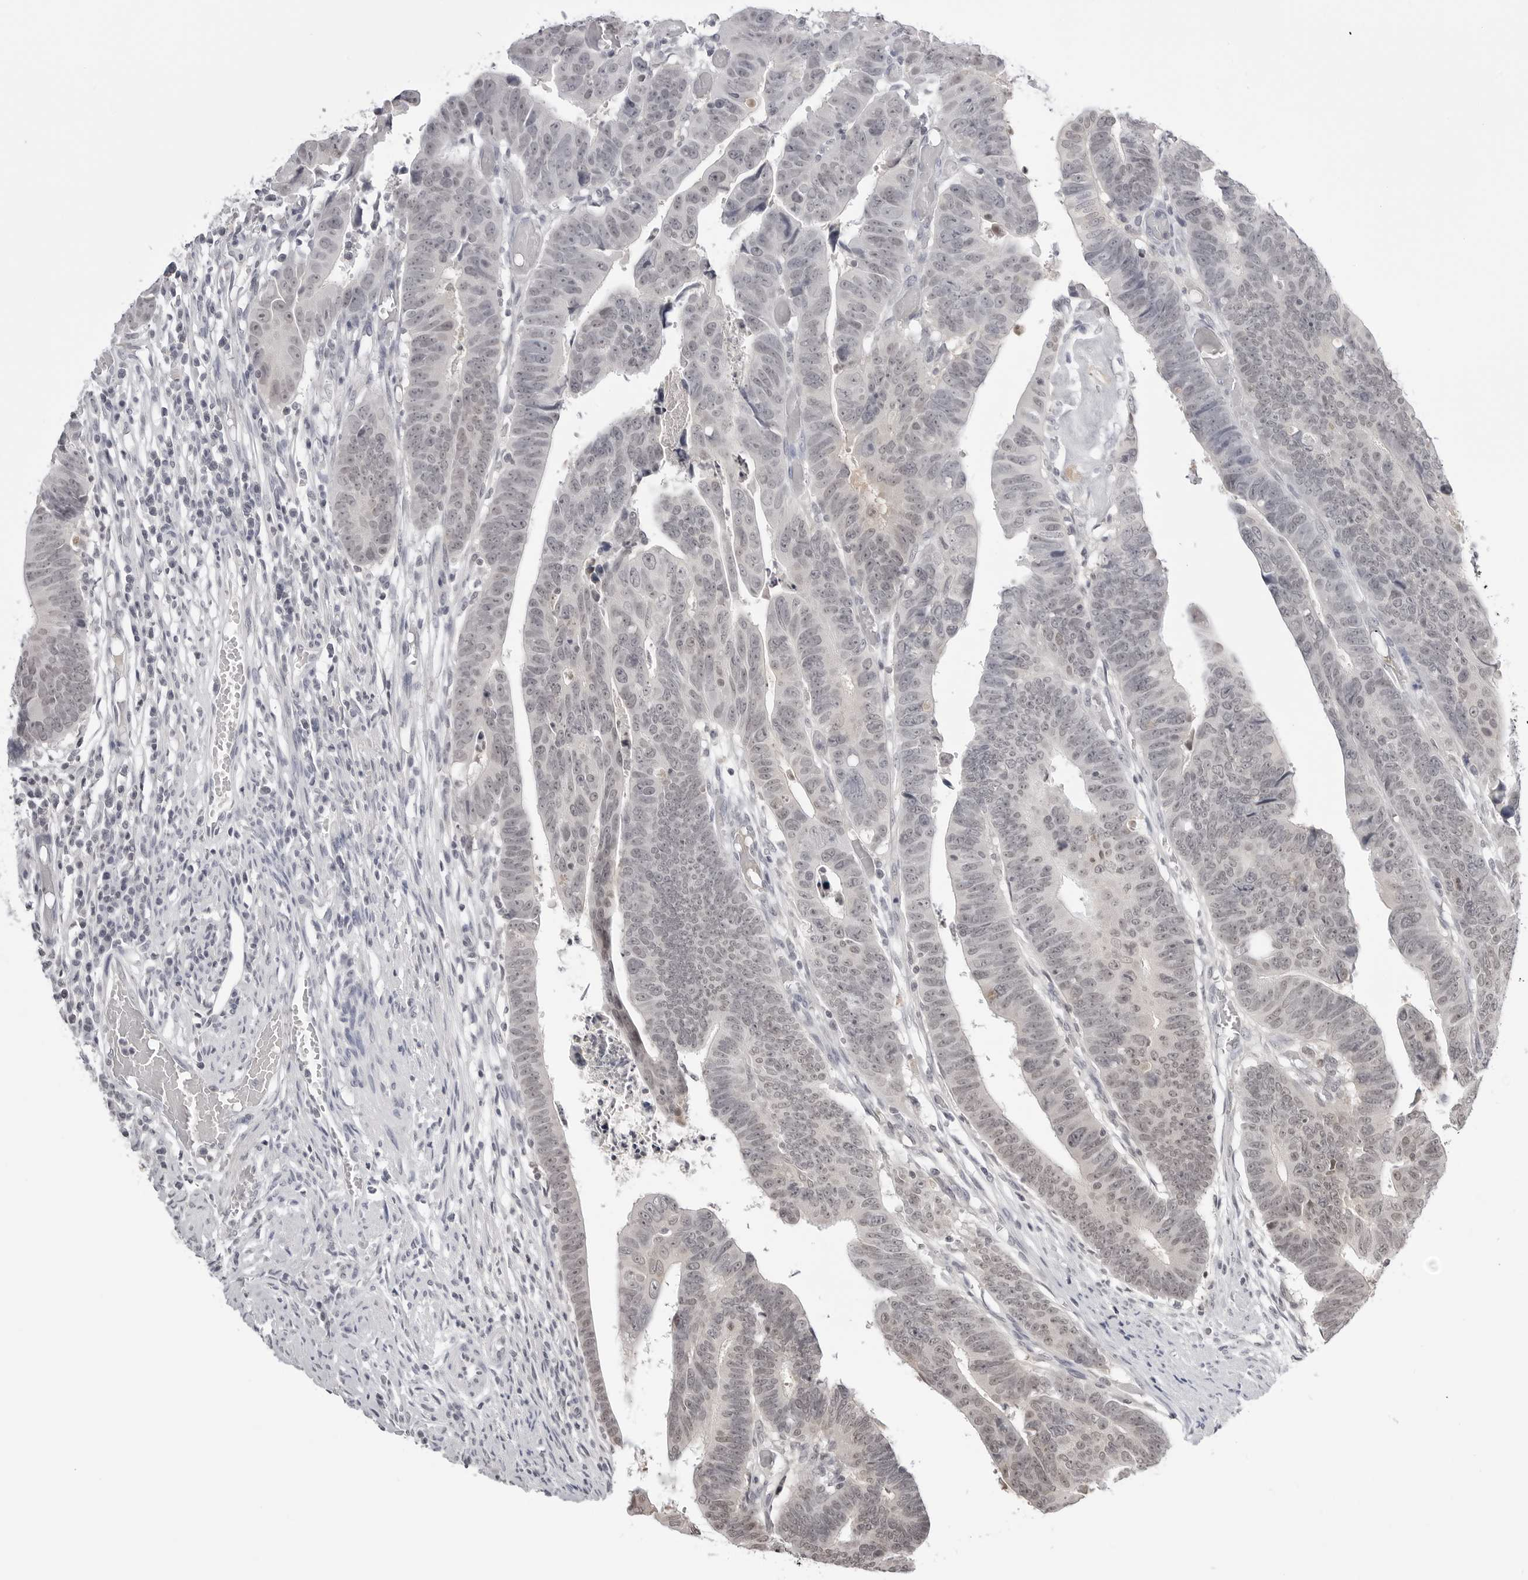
{"staining": {"intensity": "weak", "quantity": "<25%", "location": "nuclear"}, "tissue": "colorectal cancer", "cell_type": "Tumor cells", "image_type": "cancer", "snomed": [{"axis": "morphology", "description": "Adenocarcinoma, NOS"}, {"axis": "topography", "description": "Rectum"}], "caption": "Immunohistochemistry micrograph of human colorectal adenocarcinoma stained for a protein (brown), which exhibits no expression in tumor cells.", "gene": "YWHAG", "patient": {"sex": "female", "age": 65}}